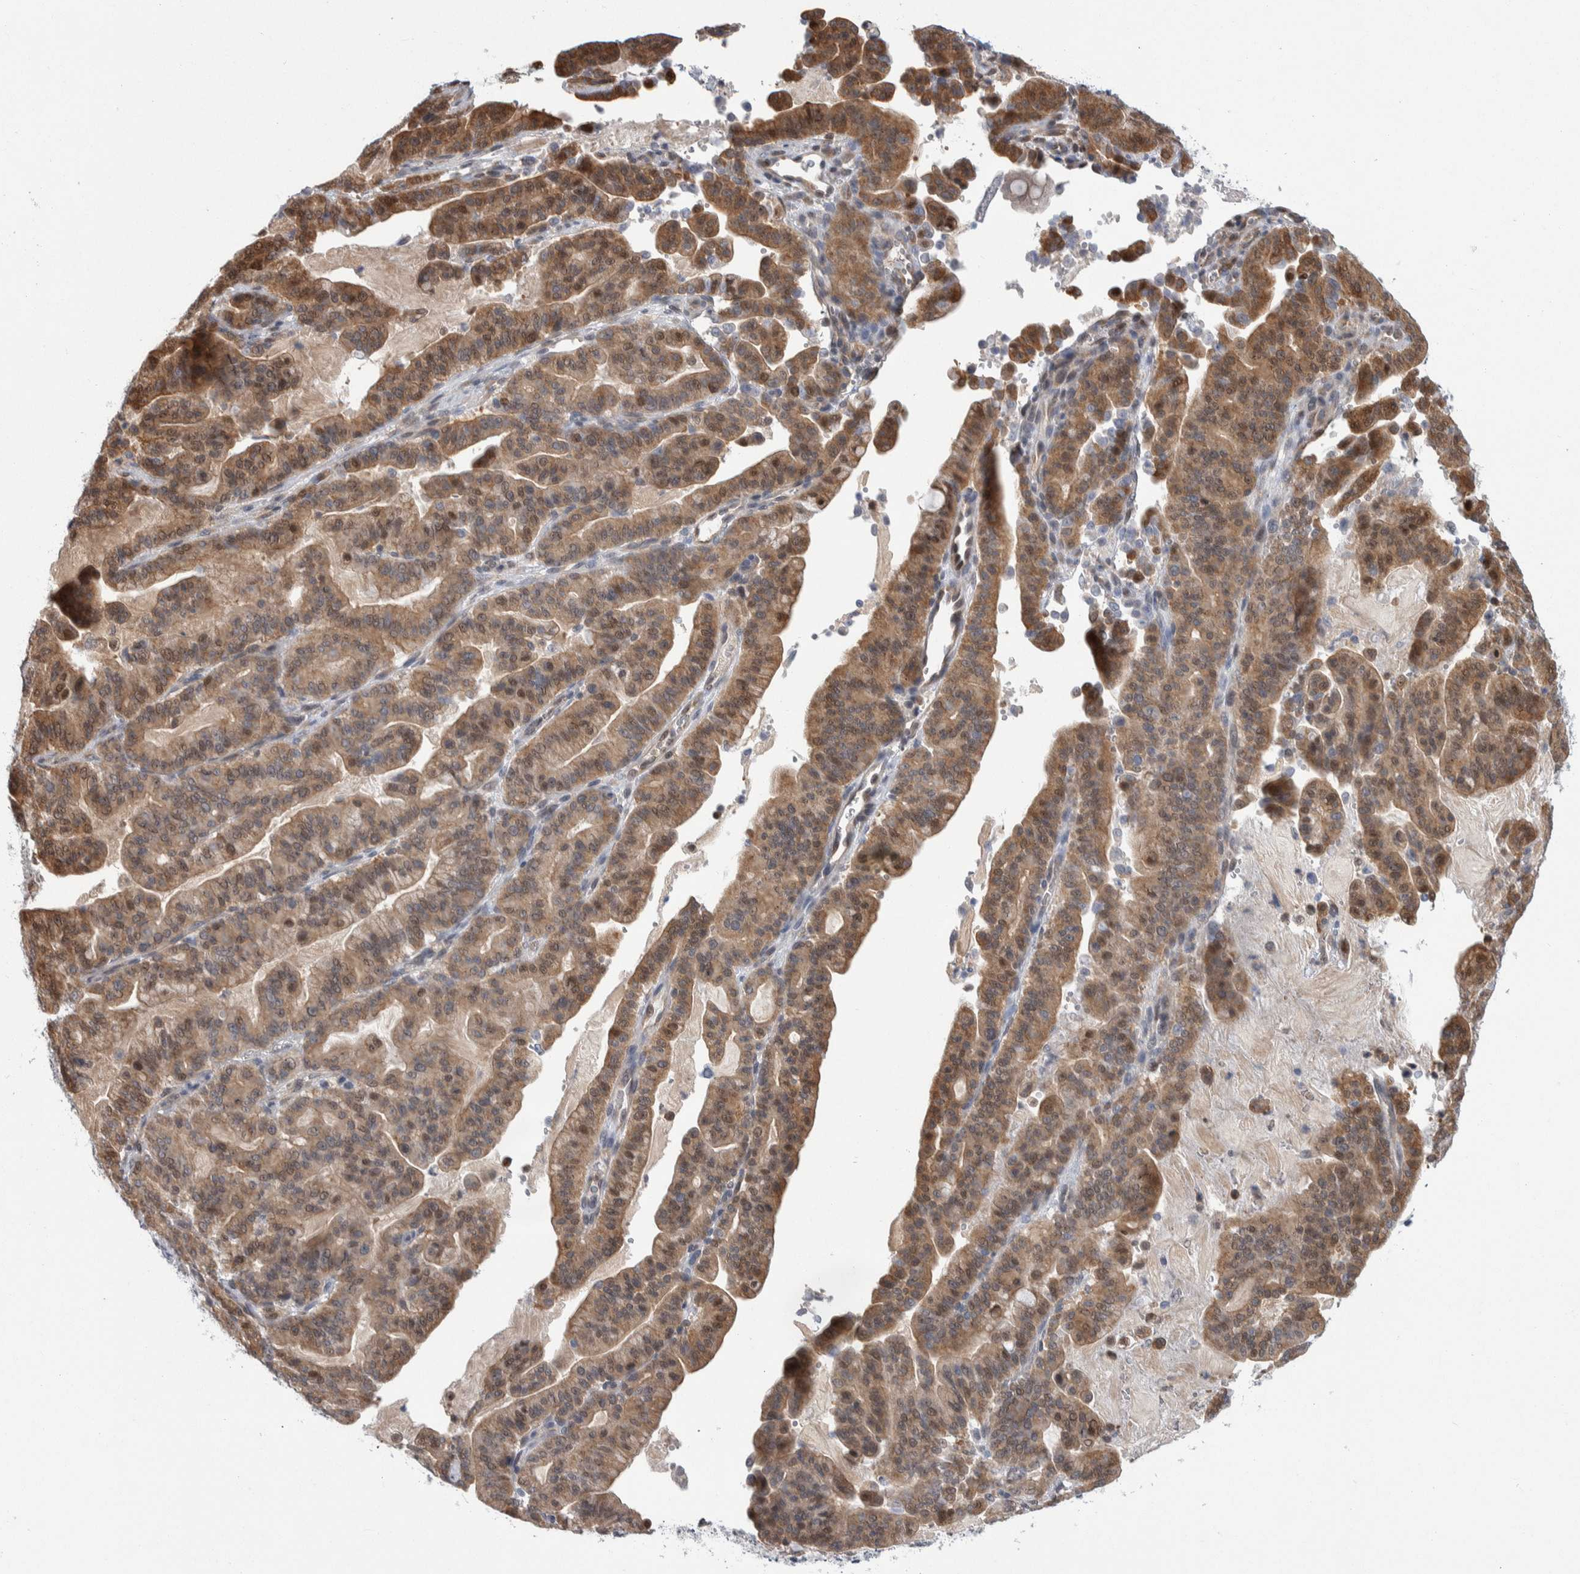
{"staining": {"intensity": "moderate", "quantity": ">75%", "location": "cytoplasmic/membranous"}, "tissue": "pancreatic cancer", "cell_type": "Tumor cells", "image_type": "cancer", "snomed": [{"axis": "morphology", "description": "Adenocarcinoma, NOS"}, {"axis": "topography", "description": "Pancreas"}], "caption": "An immunohistochemistry (IHC) image of neoplastic tissue is shown. Protein staining in brown highlights moderate cytoplasmic/membranous positivity in pancreatic cancer within tumor cells.", "gene": "PTPA", "patient": {"sex": "male", "age": 63}}